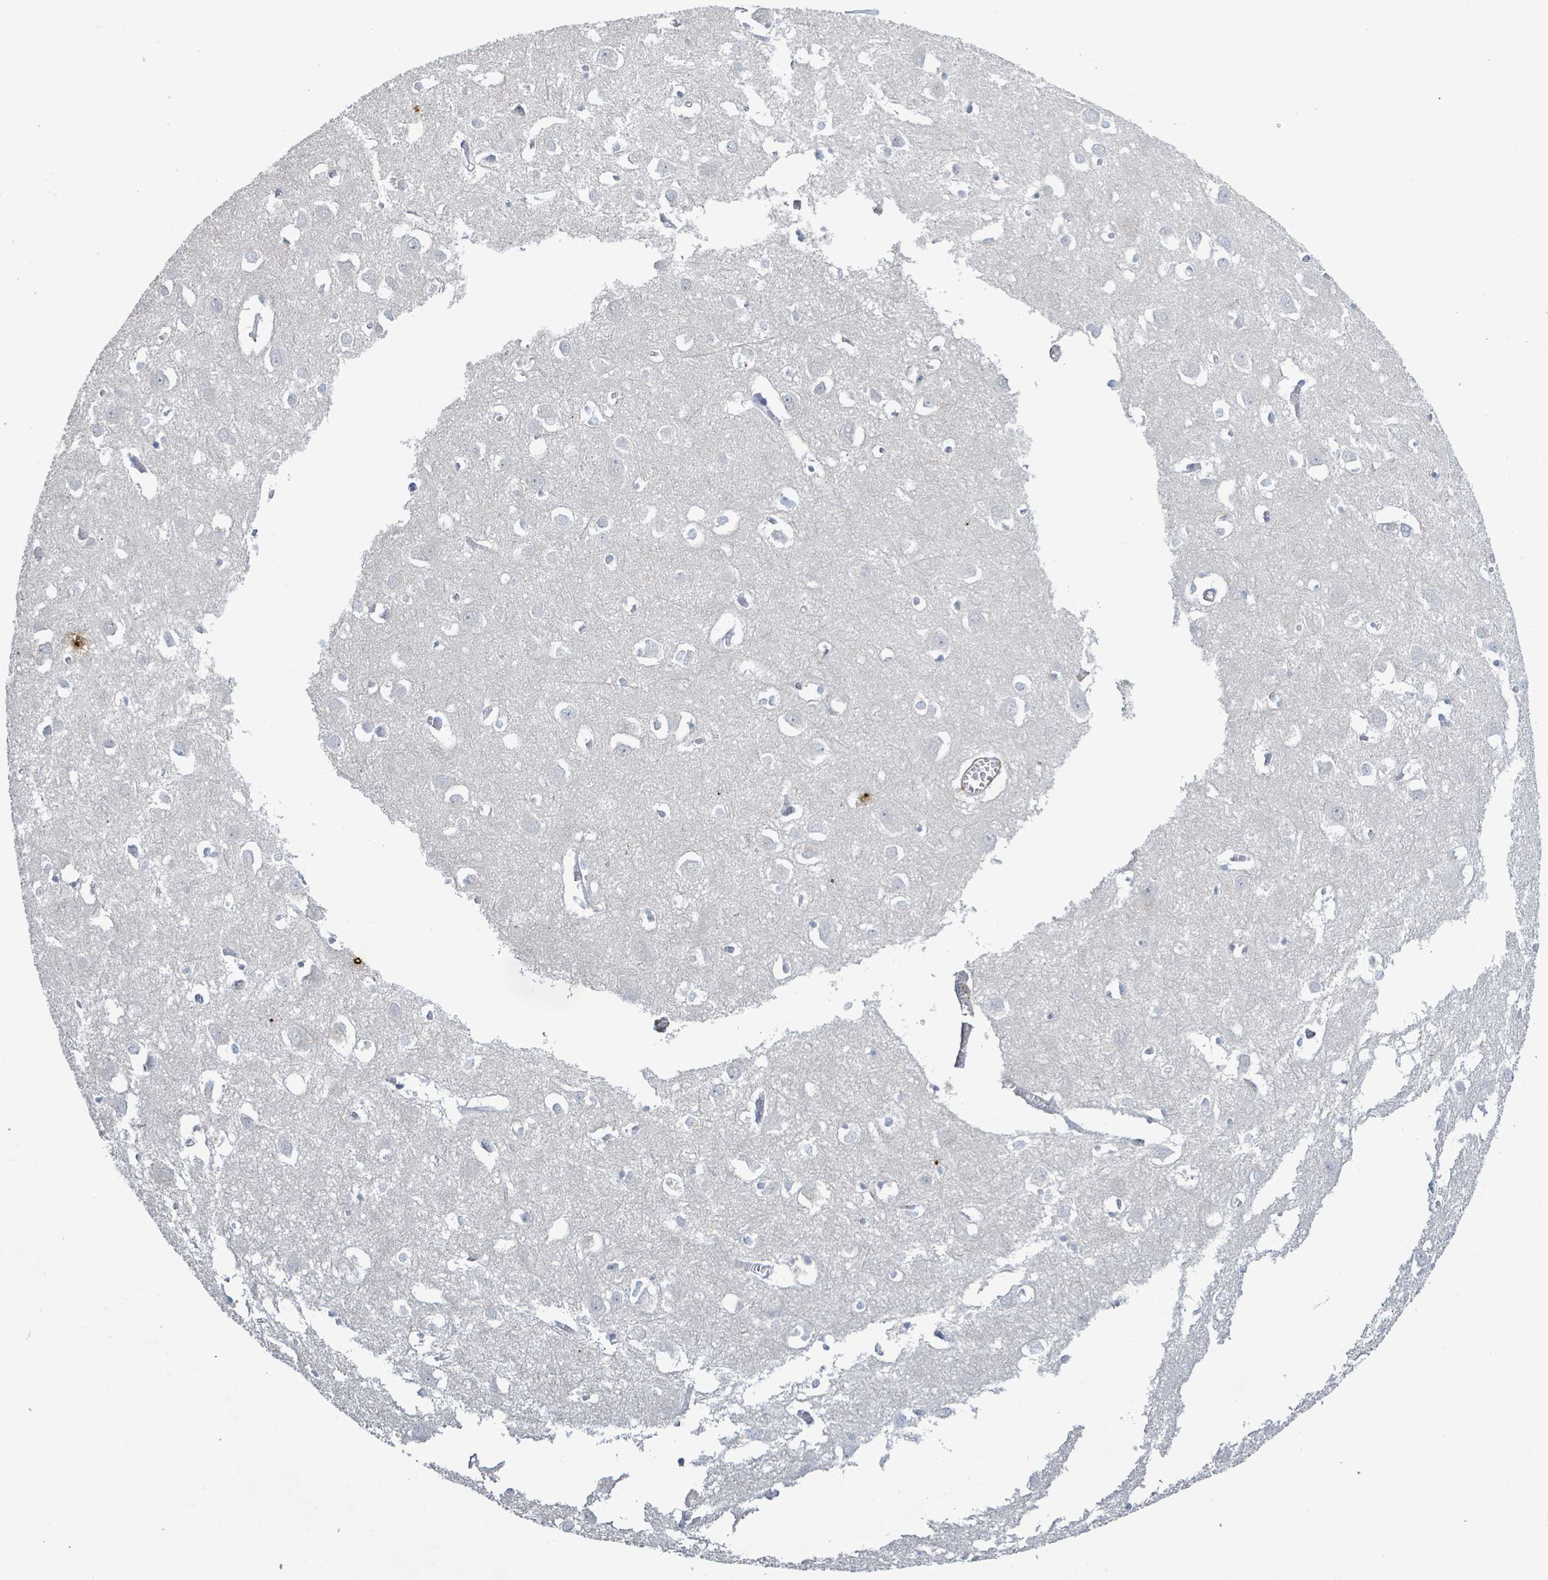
{"staining": {"intensity": "negative", "quantity": "none", "location": "none"}, "tissue": "cerebral cortex", "cell_type": "Endothelial cells", "image_type": "normal", "snomed": [{"axis": "morphology", "description": "Normal tissue, NOS"}, {"axis": "topography", "description": "Cerebral cortex"}], "caption": "Immunohistochemistry (IHC) of normal cerebral cortex reveals no staining in endothelial cells. (DAB (3,3'-diaminobenzidine) immunohistochemistry (IHC), high magnification).", "gene": "DMRTC1B", "patient": {"sex": "male", "age": 70}}